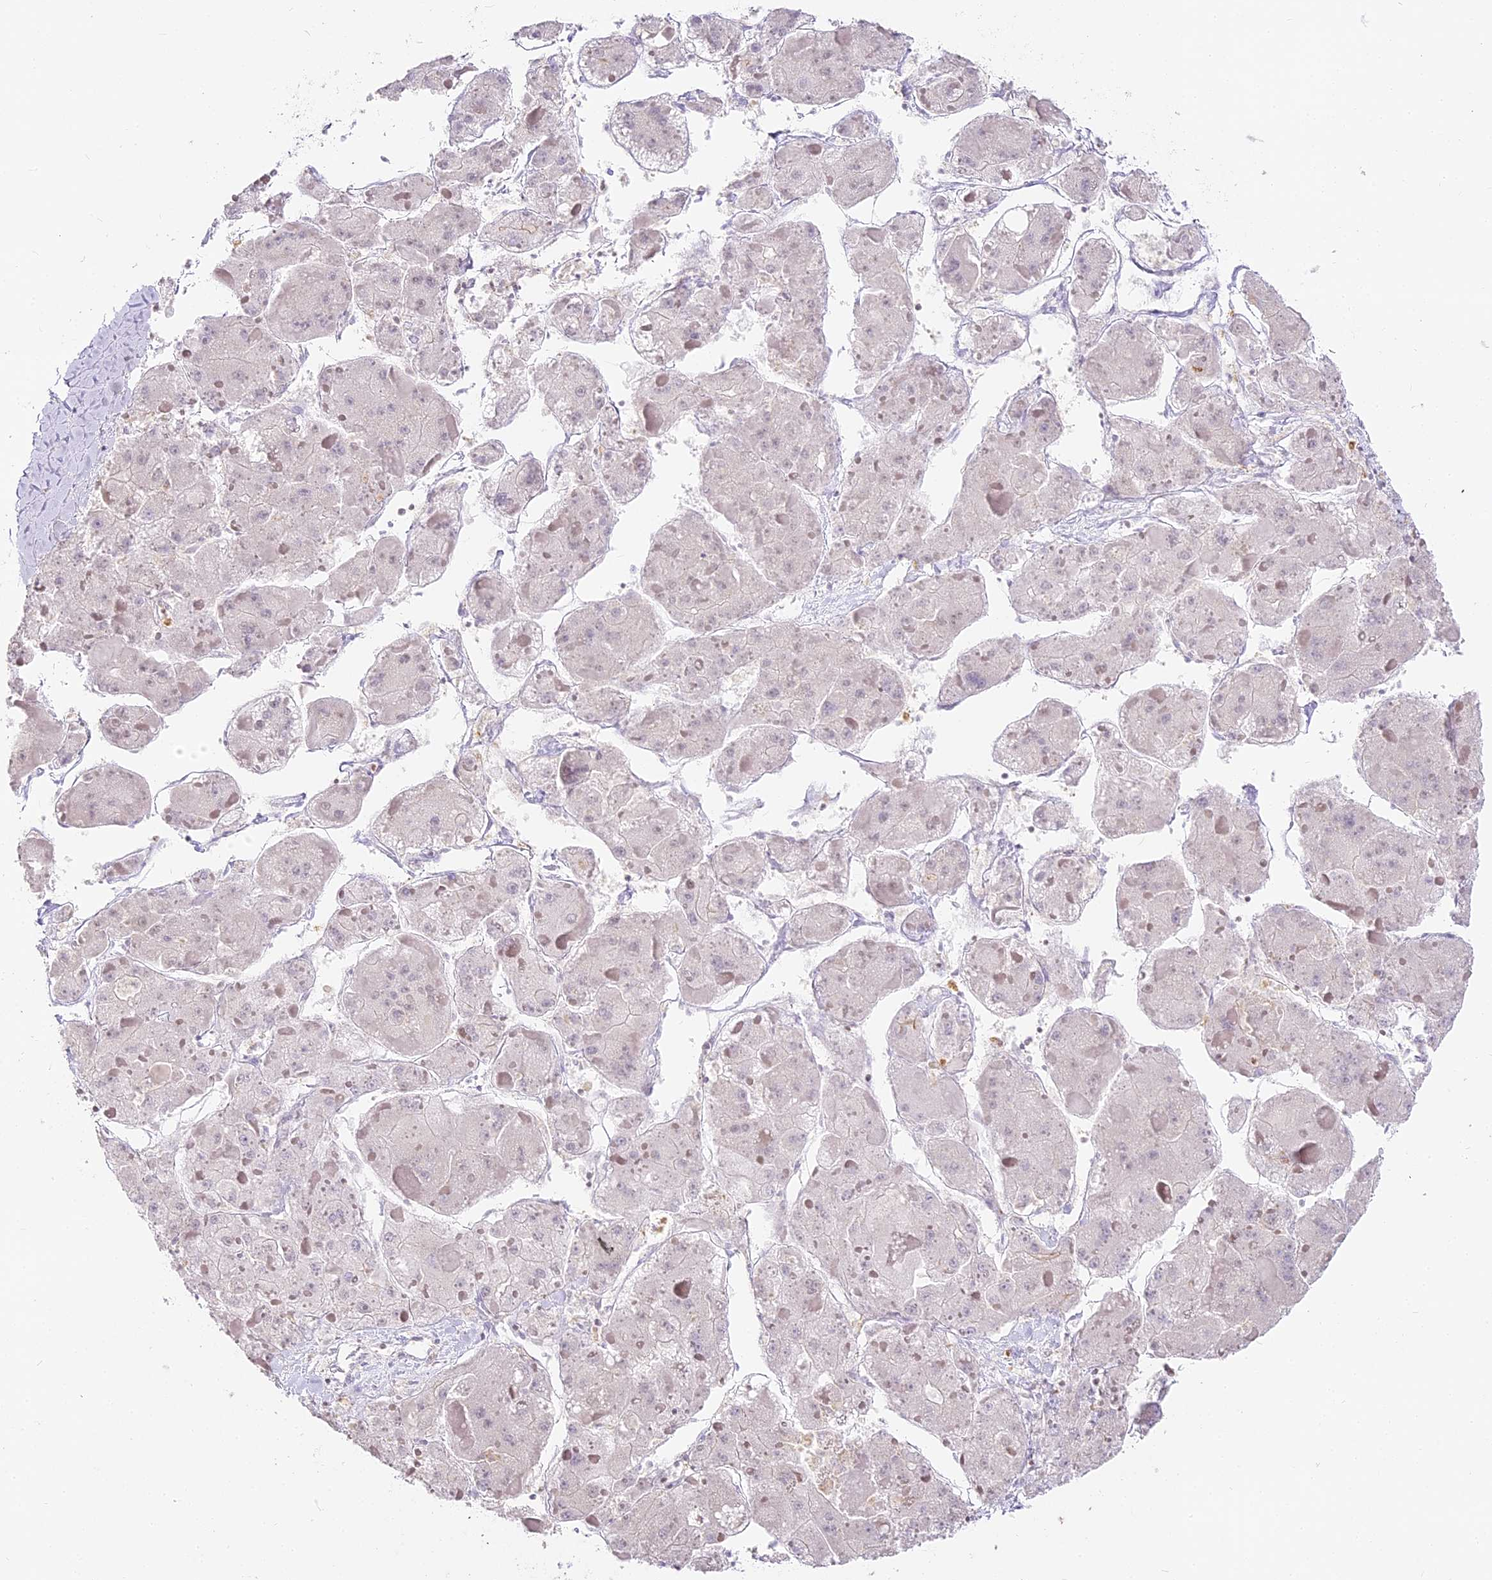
{"staining": {"intensity": "negative", "quantity": "none", "location": "none"}, "tissue": "liver cancer", "cell_type": "Tumor cells", "image_type": "cancer", "snomed": [{"axis": "morphology", "description": "Carcinoma, Hepatocellular, NOS"}, {"axis": "topography", "description": "Liver"}], "caption": "Human hepatocellular carcinoma (liver) stained for a protein using immunohistochemistry demonstrates no positivity in tumor cells.", "gene": "DOCK2", "patient": {"sex": "female", "age": 73}}